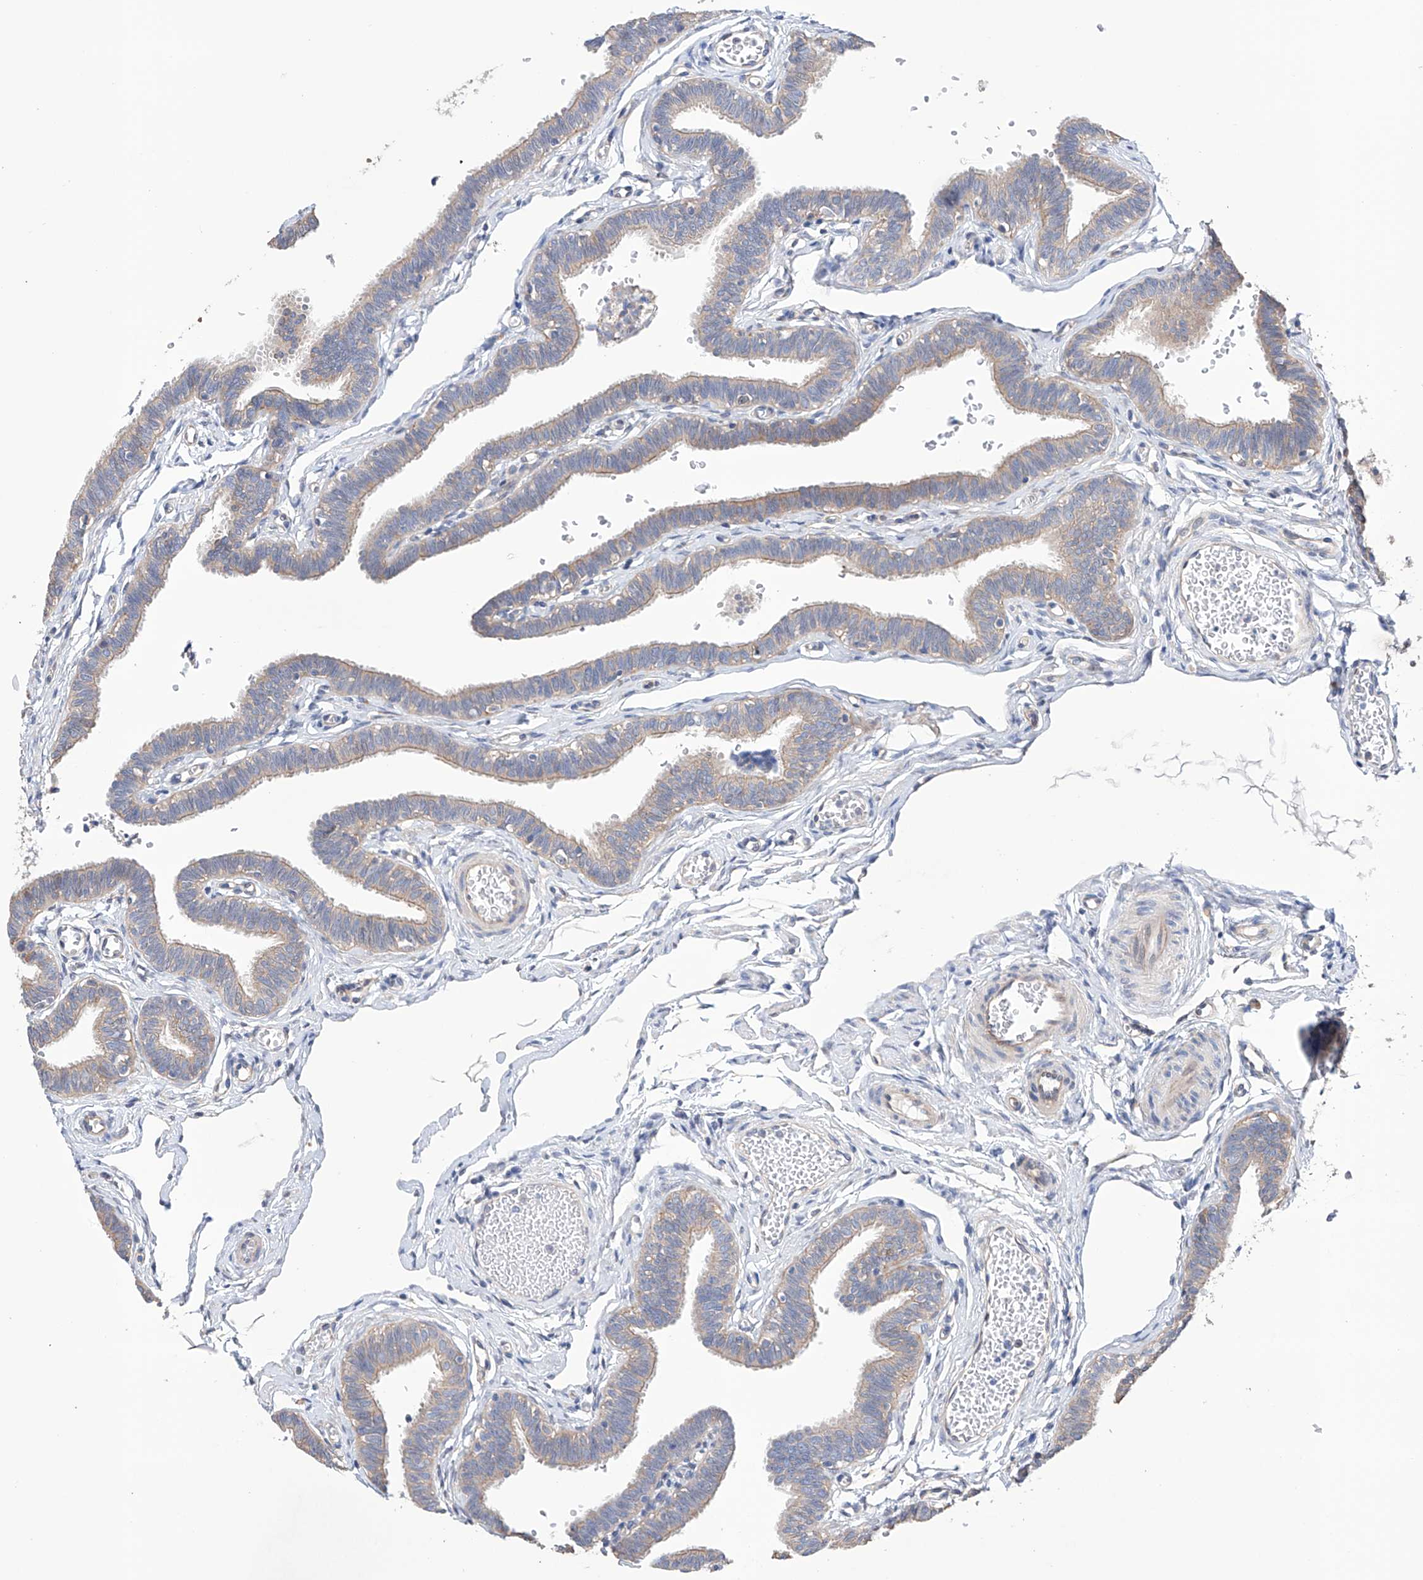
{"staining": {"intensity": "moderate", "quantity": "25%-75%", "location": "cytoplasmic/membranous"}, "tissue": "fallopian tube", "cell_type": "Glandular cells", "image_type": "normal", "snomed": [{"axis": "morphology", "description": "Normal tissue, NOS"}, {"axis": "topography", "description": "Fallopian tube"}, {"axis": "topography", "description": "Ovary"}], "caption": "A brown stain highlights moderate cytoplasmic/membranous positivity of a protein in glandular cells of benign human fallopian tube.", "gene": "AFG1L", "patient": {"sex": "female", "age": 23}}